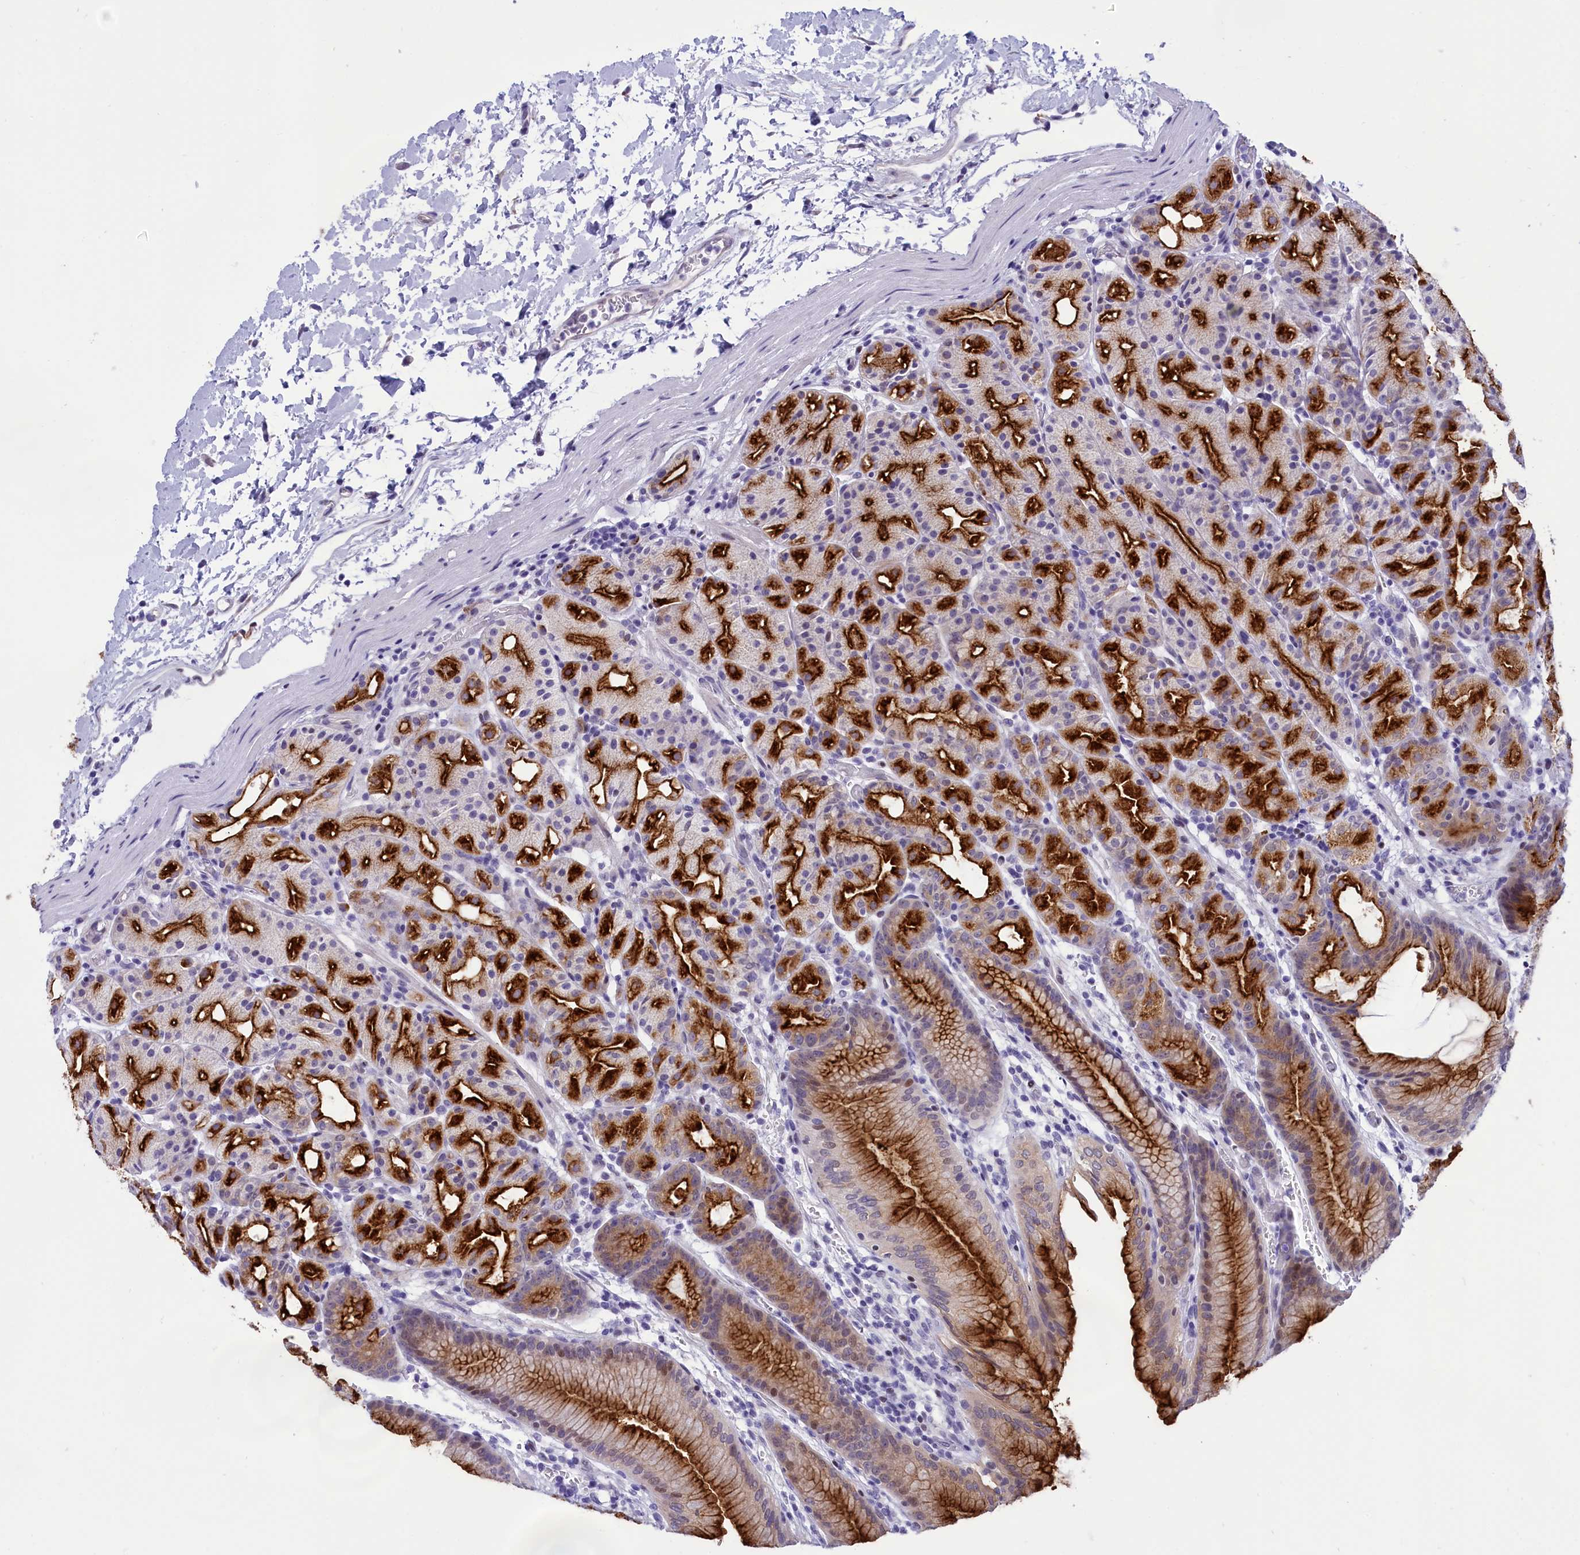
{"staining": {"intensity": "strong", "quantity": ">75%", "location": "cytoplasmic/membranous,nuclear"}, "tissue": "stomach", "cell_type": "Glandular cells", "image_type": "normal", "snomed": [{"axis": "morphology", "description": "Normal tissue, NOS"}, {"axis": "topography", "description": "Stomach, upper"}], "caption": "Protein expression analysis of unremarkable stomach exhibits strong cytoplasmic/membranous,nuclear positivity in approximately >75% of glandular cells.", "gene": "SPIRE2", "patient": {"sex": "male", "age": 48}}